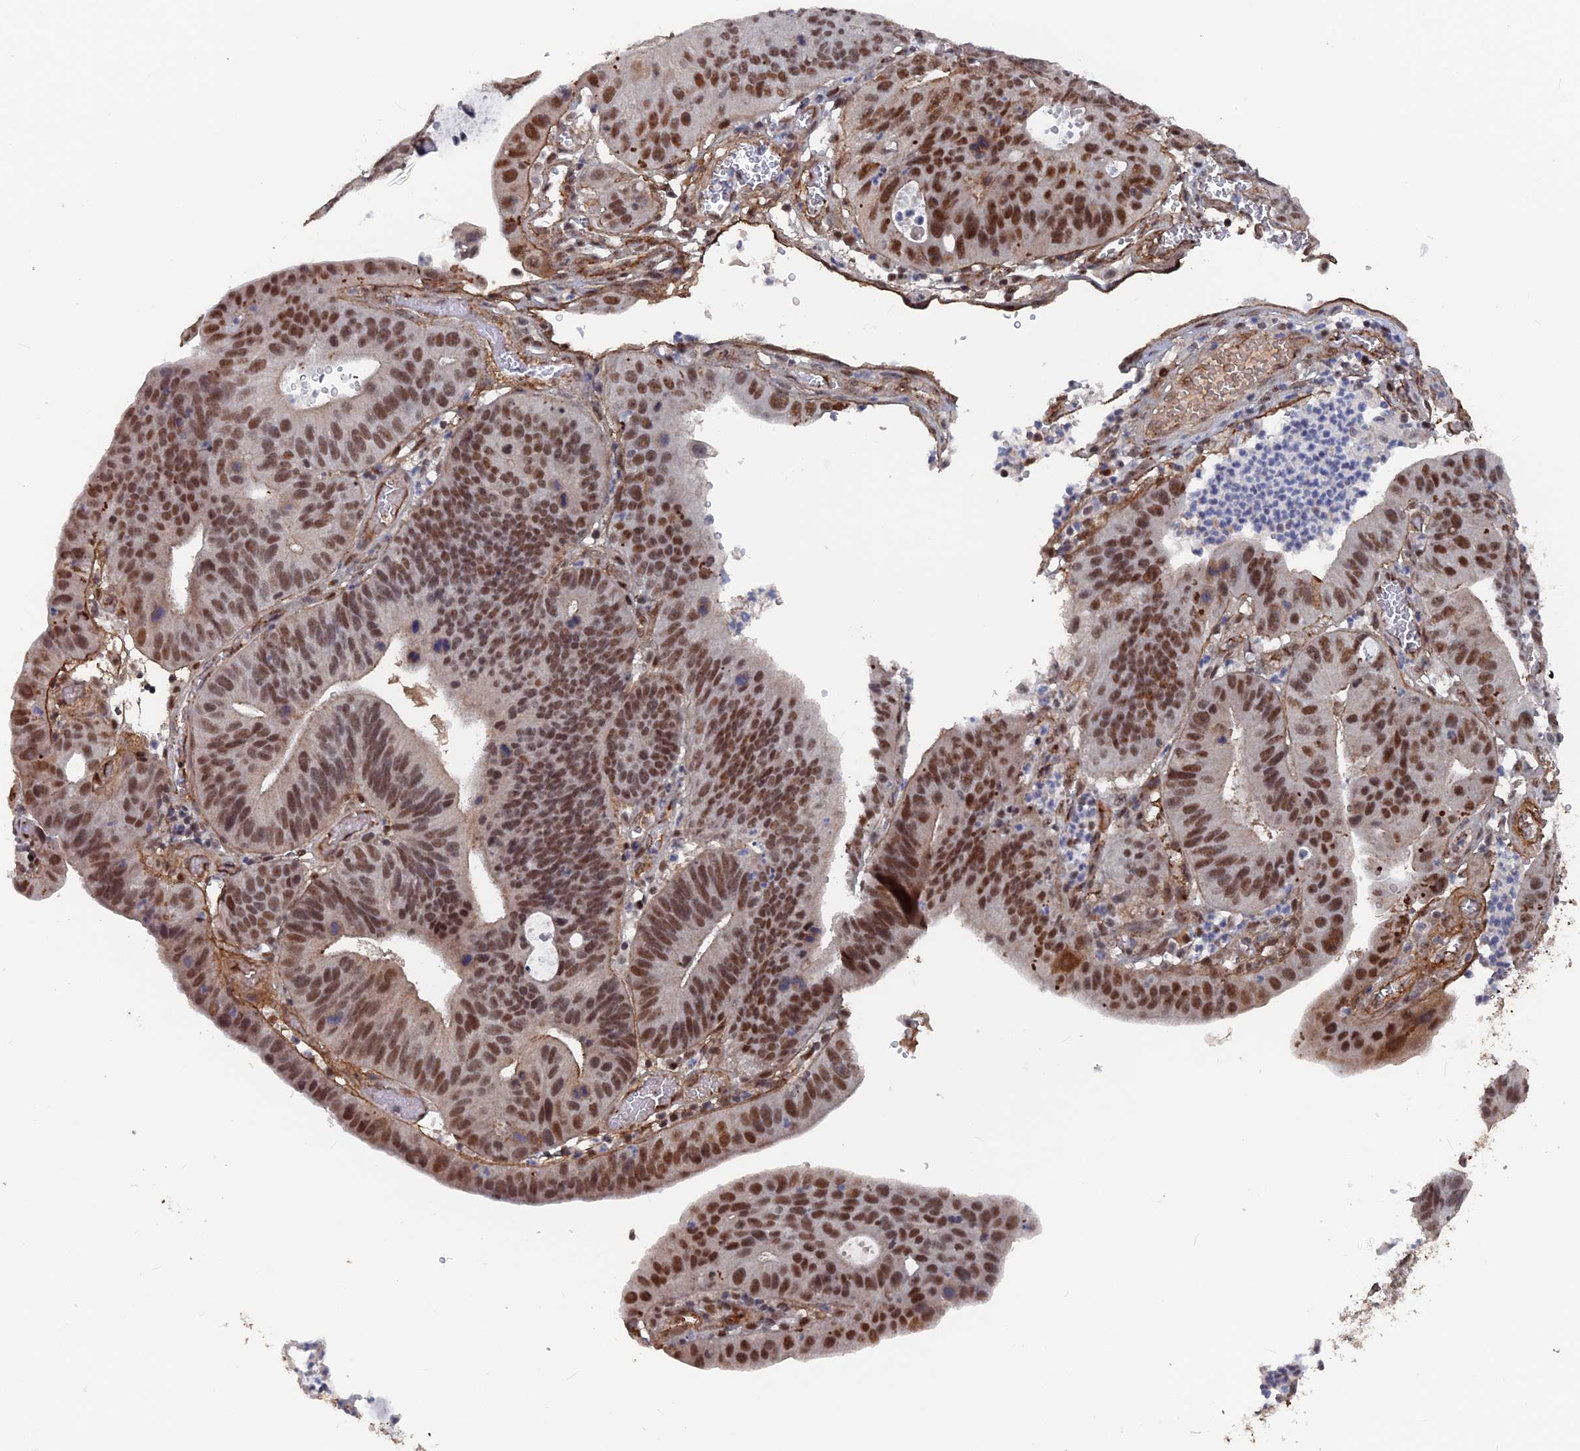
{"staining": {"intensity": "moderate", "quantity": ">75%", "location": "nuclear"}, "tissue": "stomach cancer", "cell_type": "Tumor cells", "image_type": "cancer", "snomed": [{"axis": "morphology", "description": "Adenocarcinoma, NOS"}, {"axis": "topography", "description": "Stomach"}], "caption": "Stomach cancer stained for a protein (brown) displays moderate nuclear positive positivity in approximately >75% of tumor cells.", "gene": "SH3D21", "patient": {"sex": "male", "age": 59}}